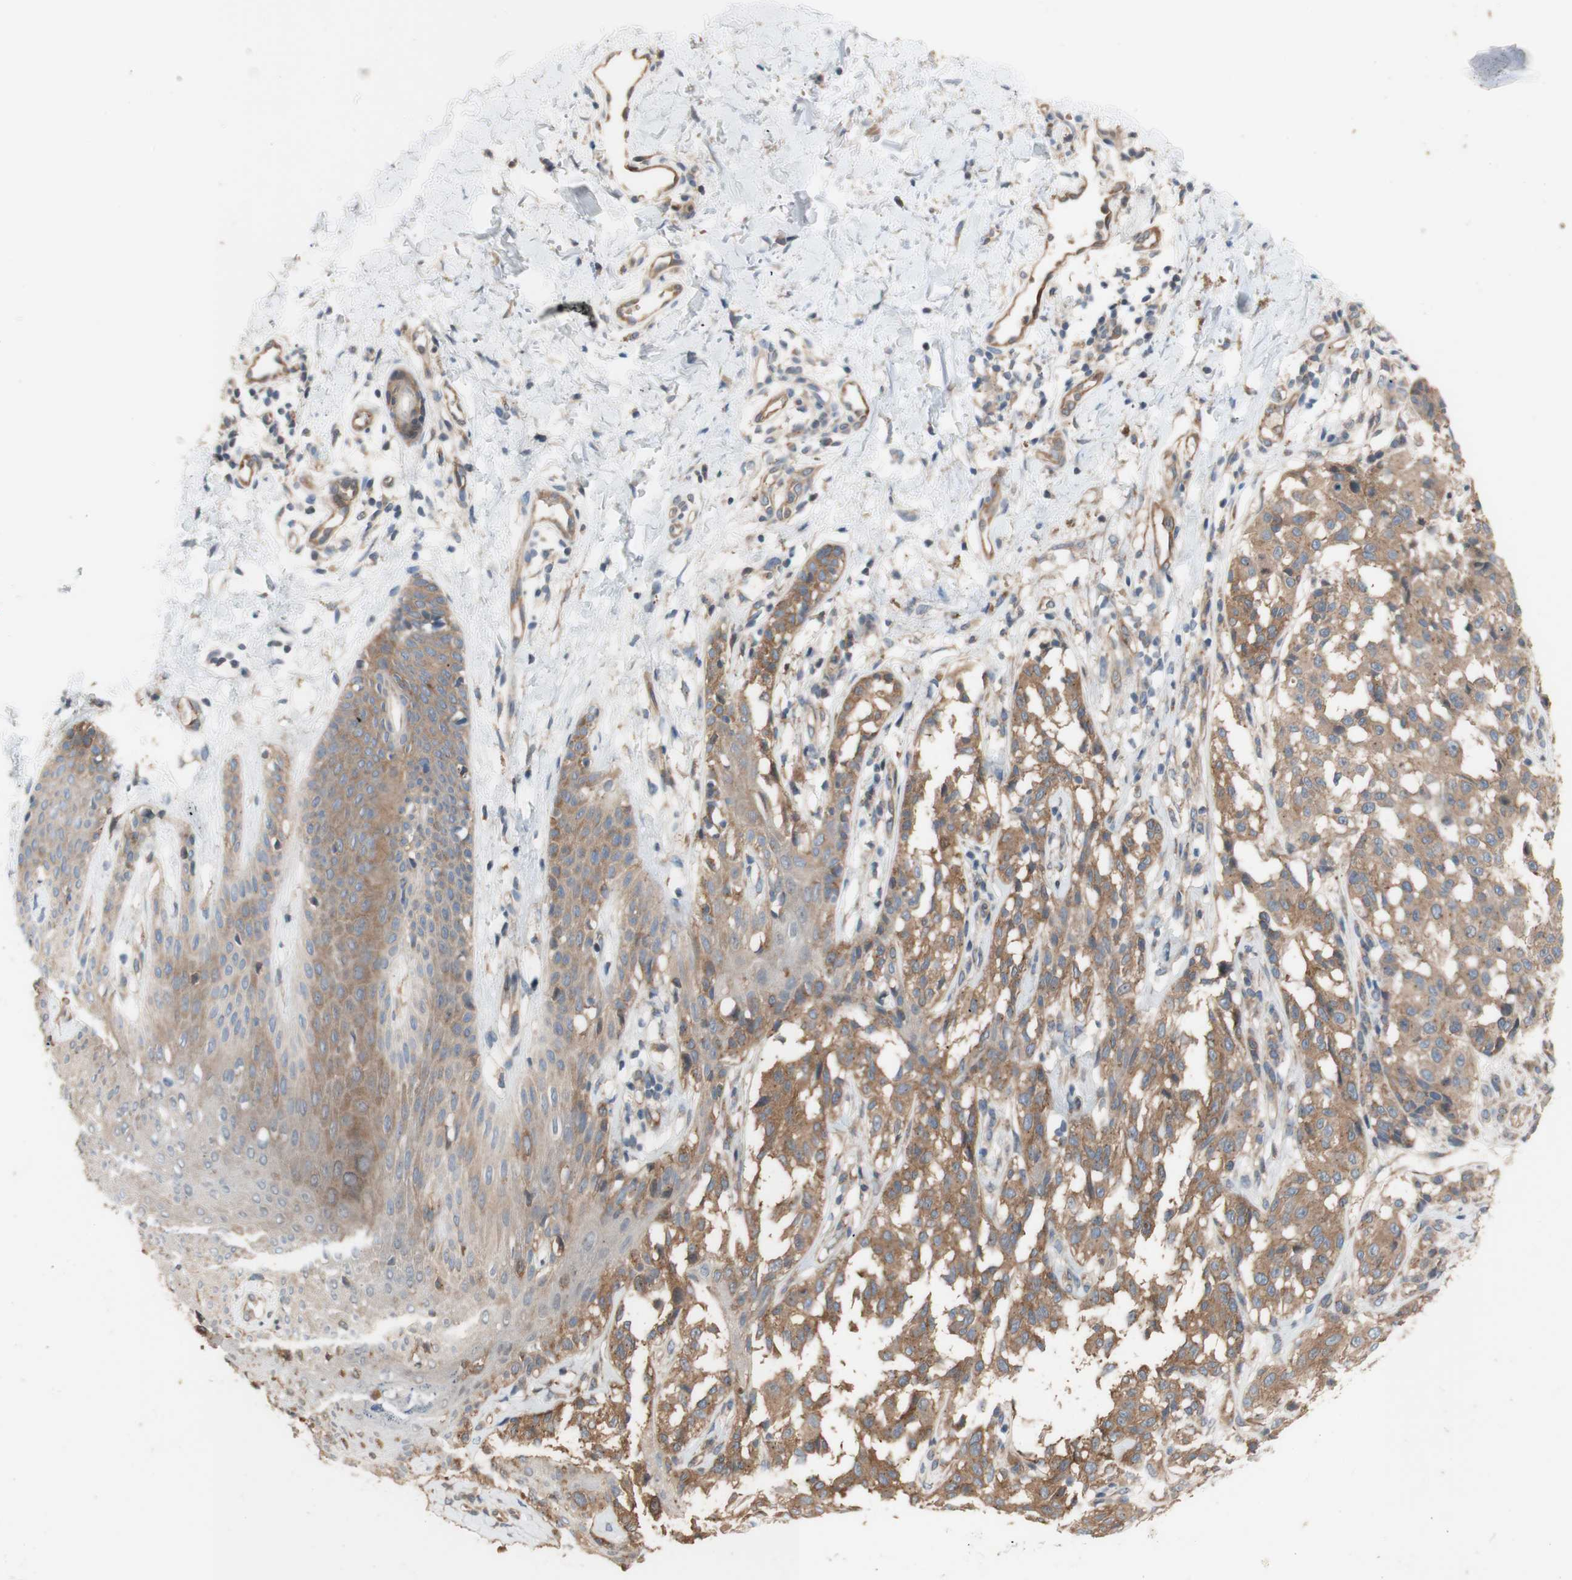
{"staining": {"intensity": "moderate", "quantity": ">75%", "location": "cytoplasmic/membranous"}, "tissue": "melanoma", "cell_type": "Tumor cells", "image_type": "cancer", "snomed": [{"axis": "morphology", "description": "Malignant melanoma, NOS"}, {"axis": "topography", "description": "Skin"}], "caption": "Melanoma stained with immunohistochemistry displays moderate cytoplasmic/membranous expression in approximately >75% of tumor cells.", "gene": "DYNLRB1", "patient": {"sex": "female", "age": 46}}